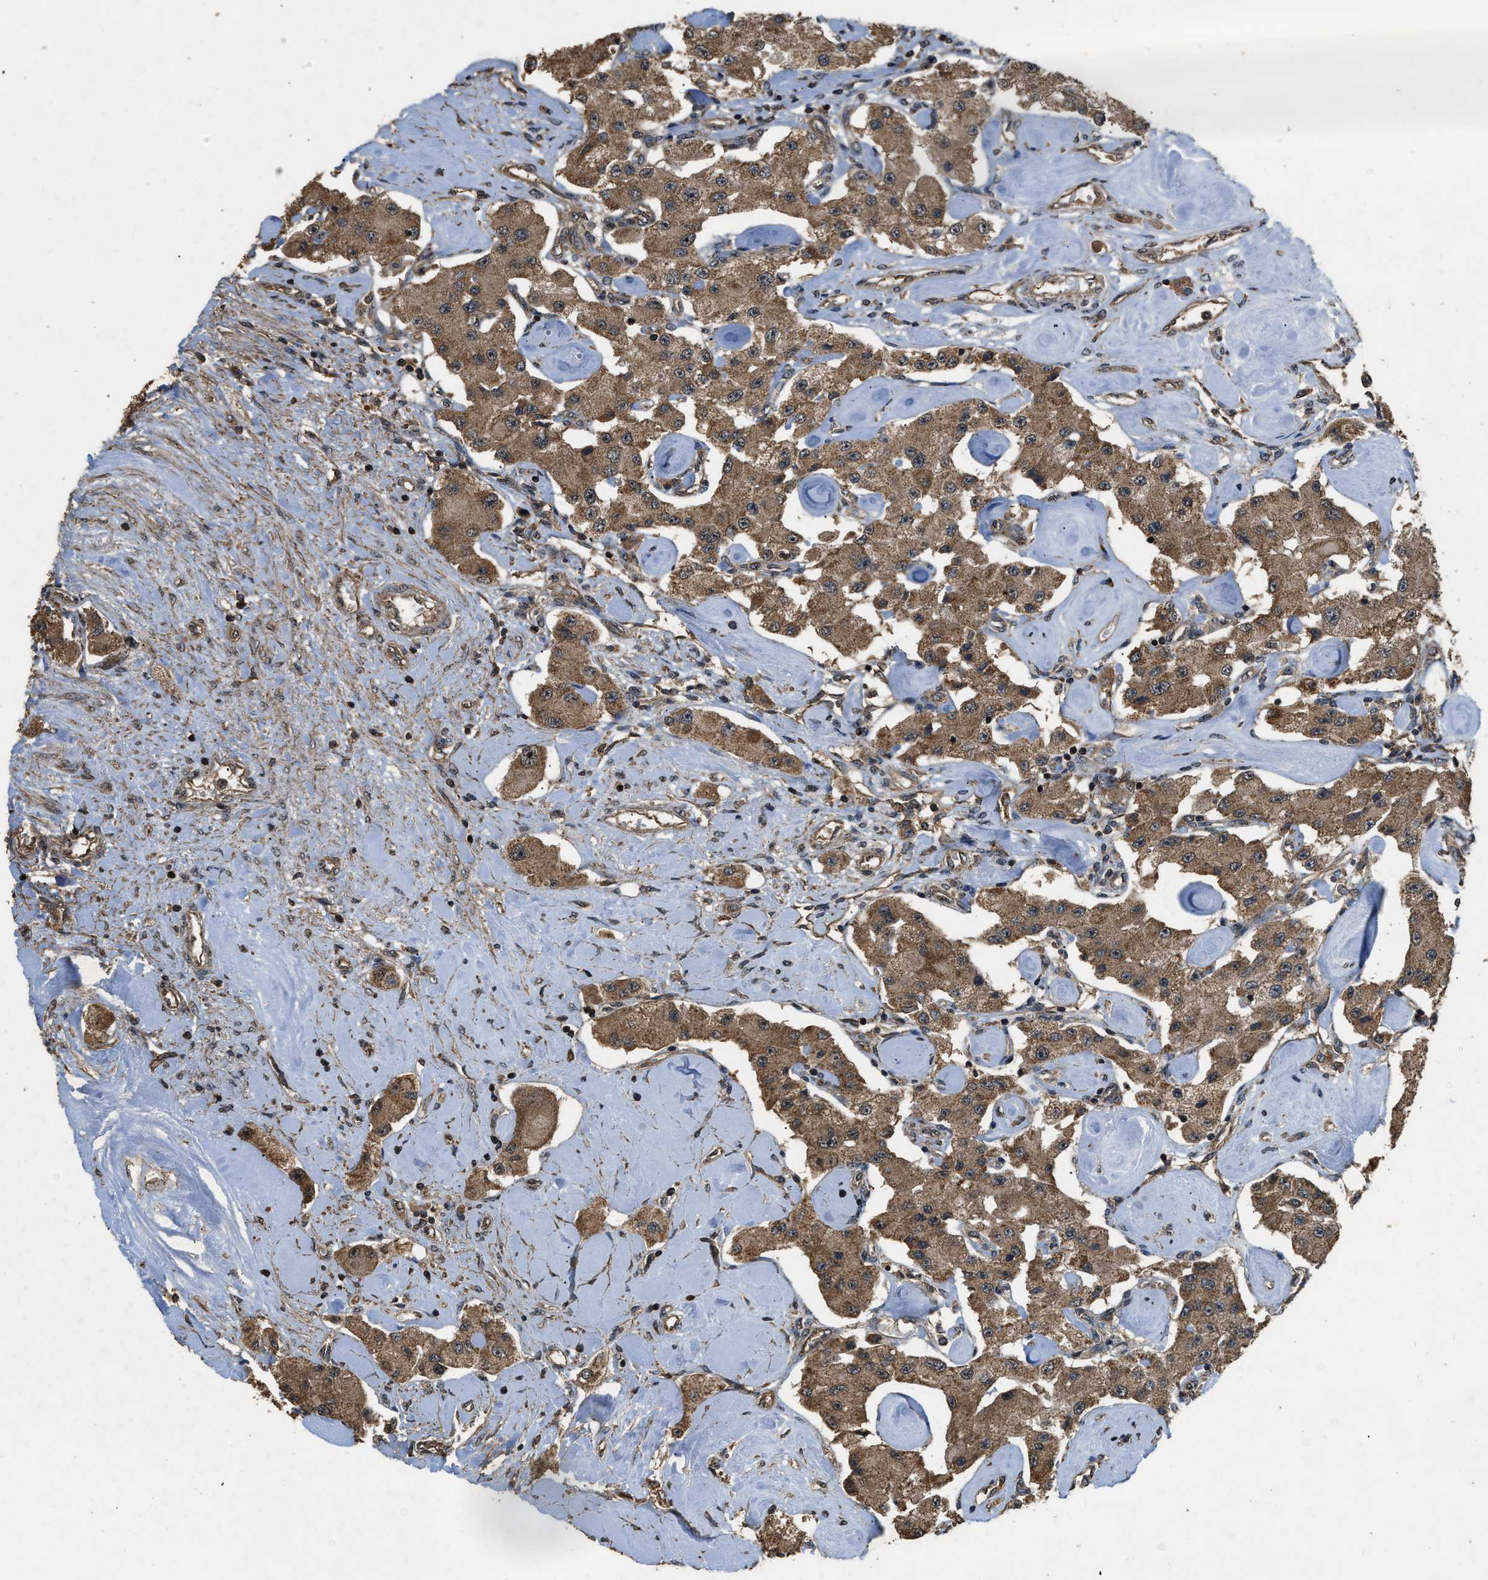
{"staining": {"intensity": "moderate", "quantity": ">75%", "location": "cytoplasmic/membranous"}, "tissue": "carcinoid", "cell_type": "Tumor cells", "image_type": "cancer", "snomed": [{"axis": "morphology", "description": "Carcinoid, malignant, NOS"}, {"axis": "topography", "description": "Pancreas"}], "caption": "Human carcinoid stained with a protein marker exhibits moderate staining in tumor cells.", "gene": "DENND6B", "patient": {"sex": "male", "age": 41}}